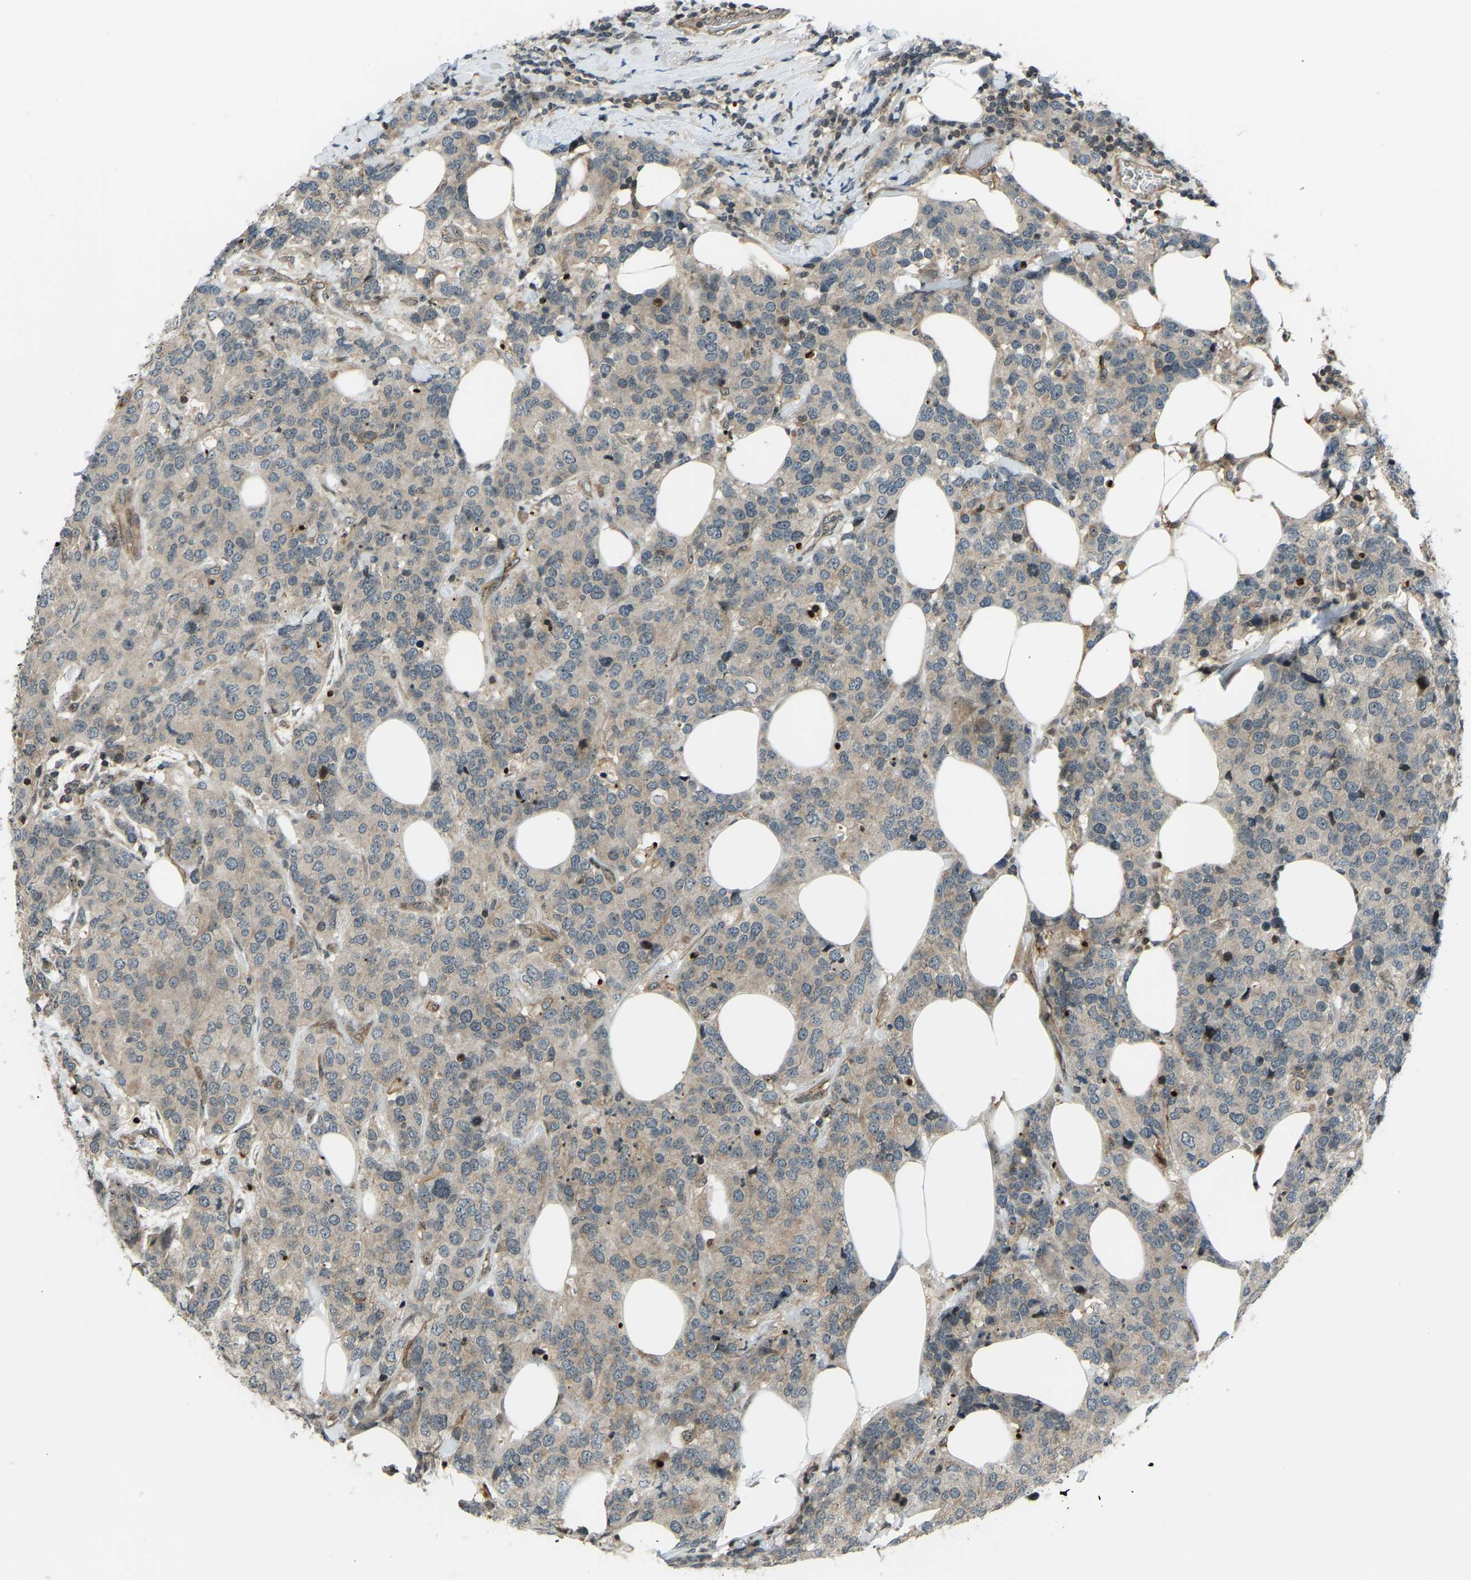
{"staining": {"intensity": "weak", "quantity": "25%-75%", "location": "cytoplasmic/membranous"}, "tissue": "breast cancer", "cell_type": "Tumor cells", "image_type": "cancer", "snomed": [{"axis": "morphology", "description": "Lobular carcinoma"}, {"axis": "topography", "description": "Breast"}], "caption": "Human breast lobular carcinoma stained with a brown dye shows weak cytoplasmic/membranous positive positivity in about 25%-75% of tumor cells.", "gene": "SVOPL", "patient": {"sex": "female", "age": 59}}